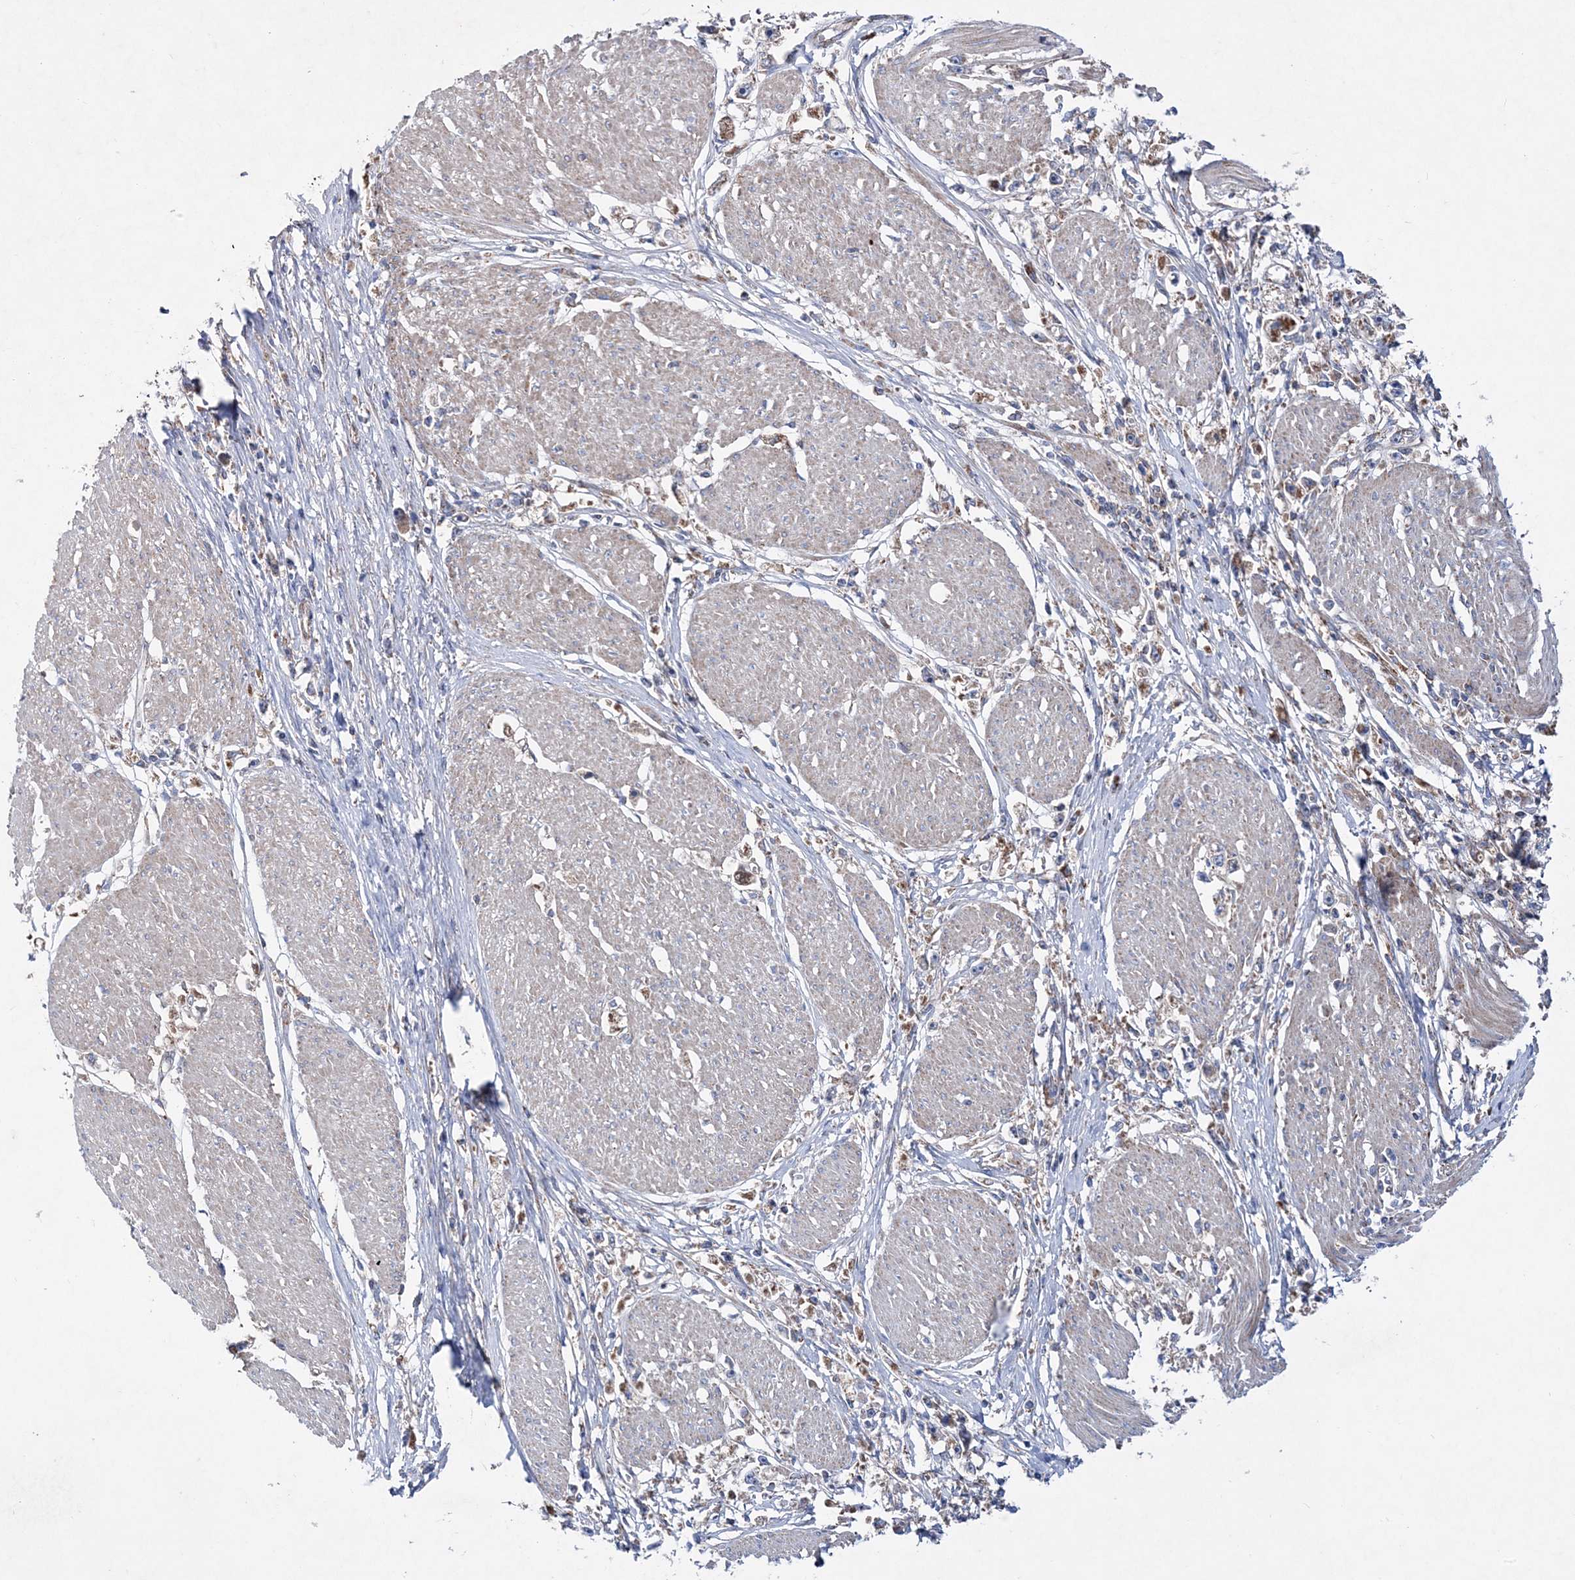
{"staining": {"intensity": "weak", "quantity": "25%-75%", "location": "cytoplasmic/membranous"}, "tissue": "stomach cancer", "cell_type": "Tumor cells", "image_type": "cancer", "snomed": [{"axis": "morphology", "description": "Adenocarcinoma, NOS"}, {"axis": "topography", "description": "Stomach"}], "caption": "About 25%-75% of tumor cells in stomach cancer (adenocarcinoma) display weak cytoplasmic/membranous protein staining as visualized by brown immunohistochemical staining.", "gene": "NGLY1", "patient": {"sex": "female", "age": 59}}